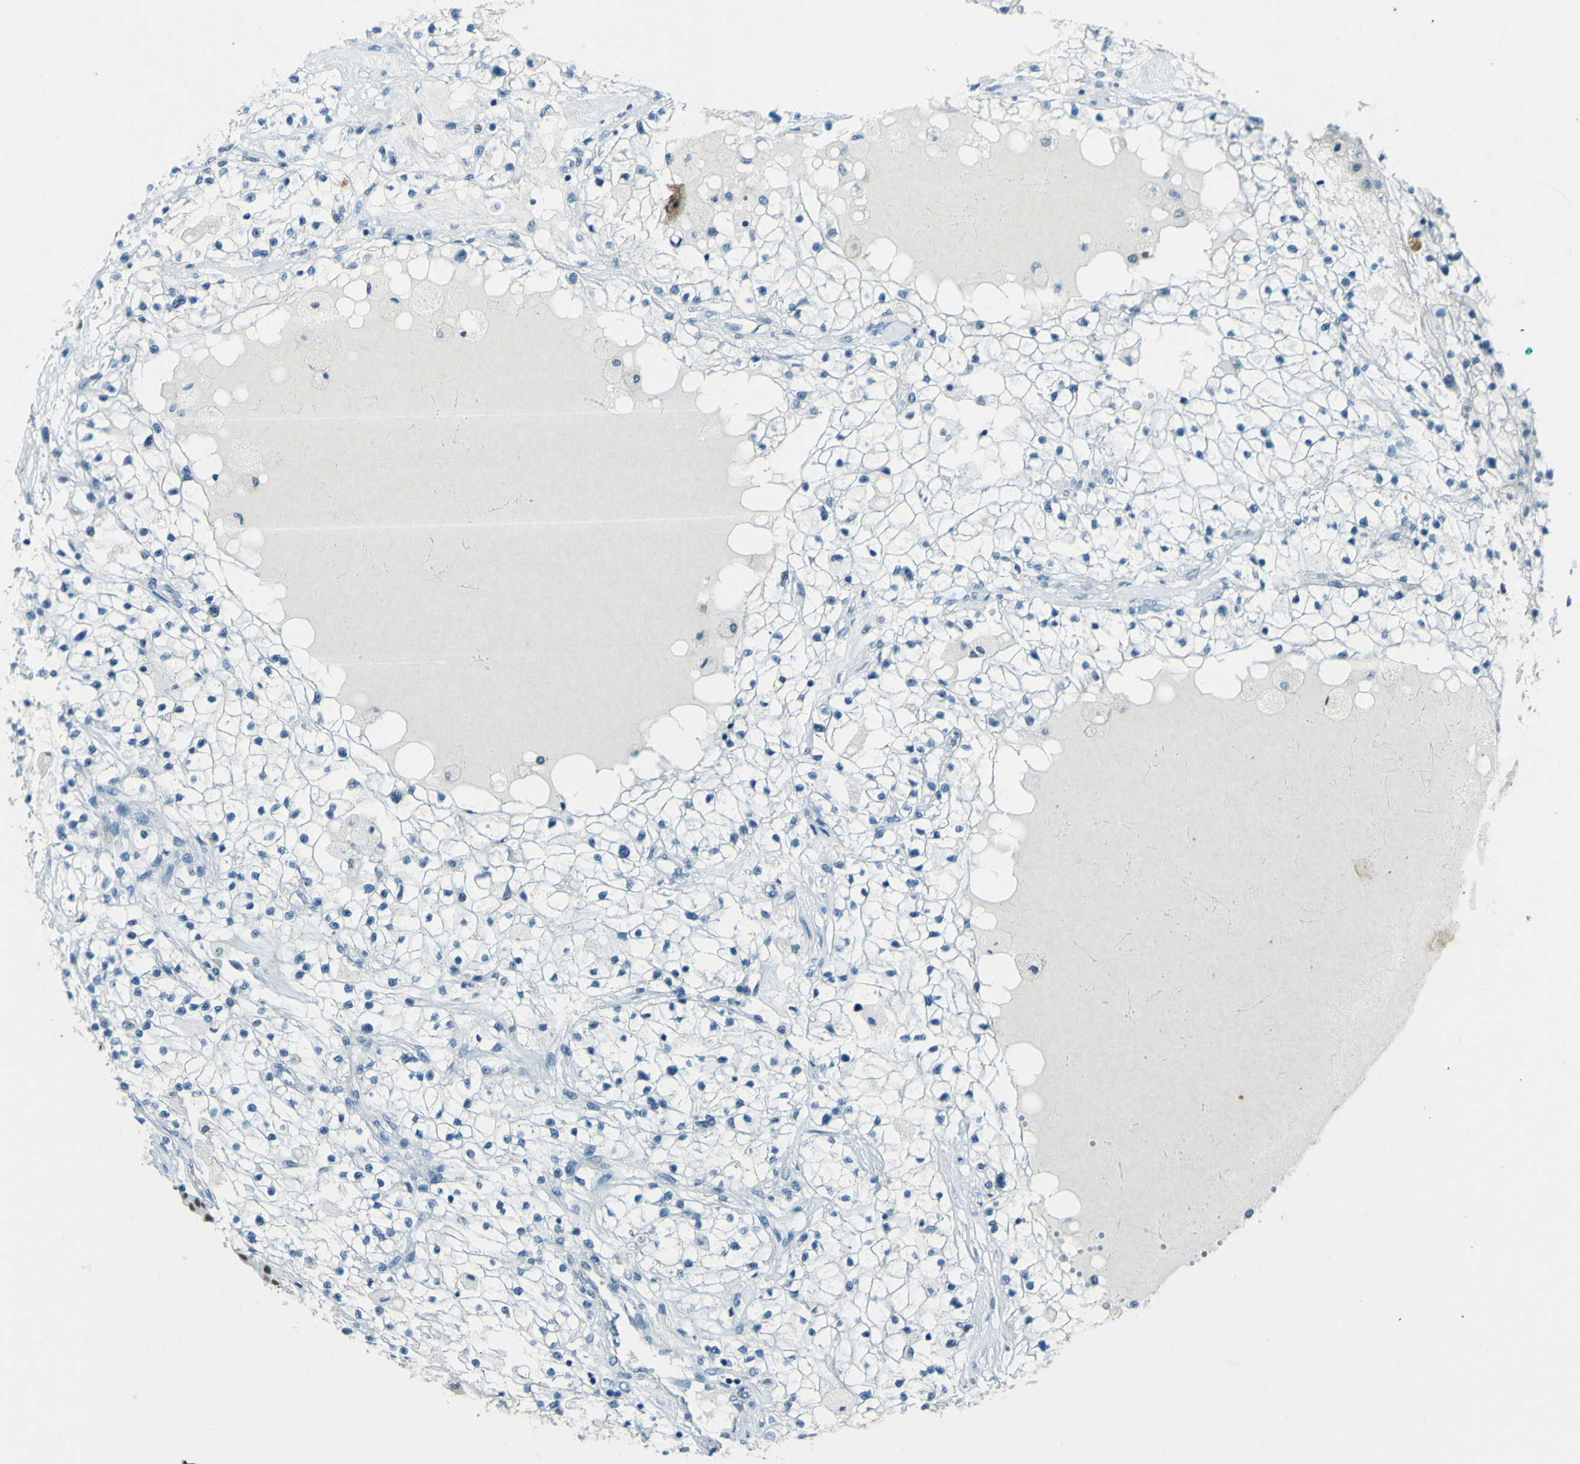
{"staining": {"intensity": "negative", "quantity": "none", "location": "none"}, "tissue": "renal cancer", "cell_type": "Tumor cells", "image_type": "cancer", "snomed": [{"axis": "morphology", "description": "Adenocarcinoma, NOS"}, {"axis": "topography", "description": "Kidney"}], "caption": "Histopathology image shows no protein staining in tumor cells of renal cancer (adenocarcinoma) tissue.", "gene": "CEBPG", "patient": {"sex": "male", "age": 68}}